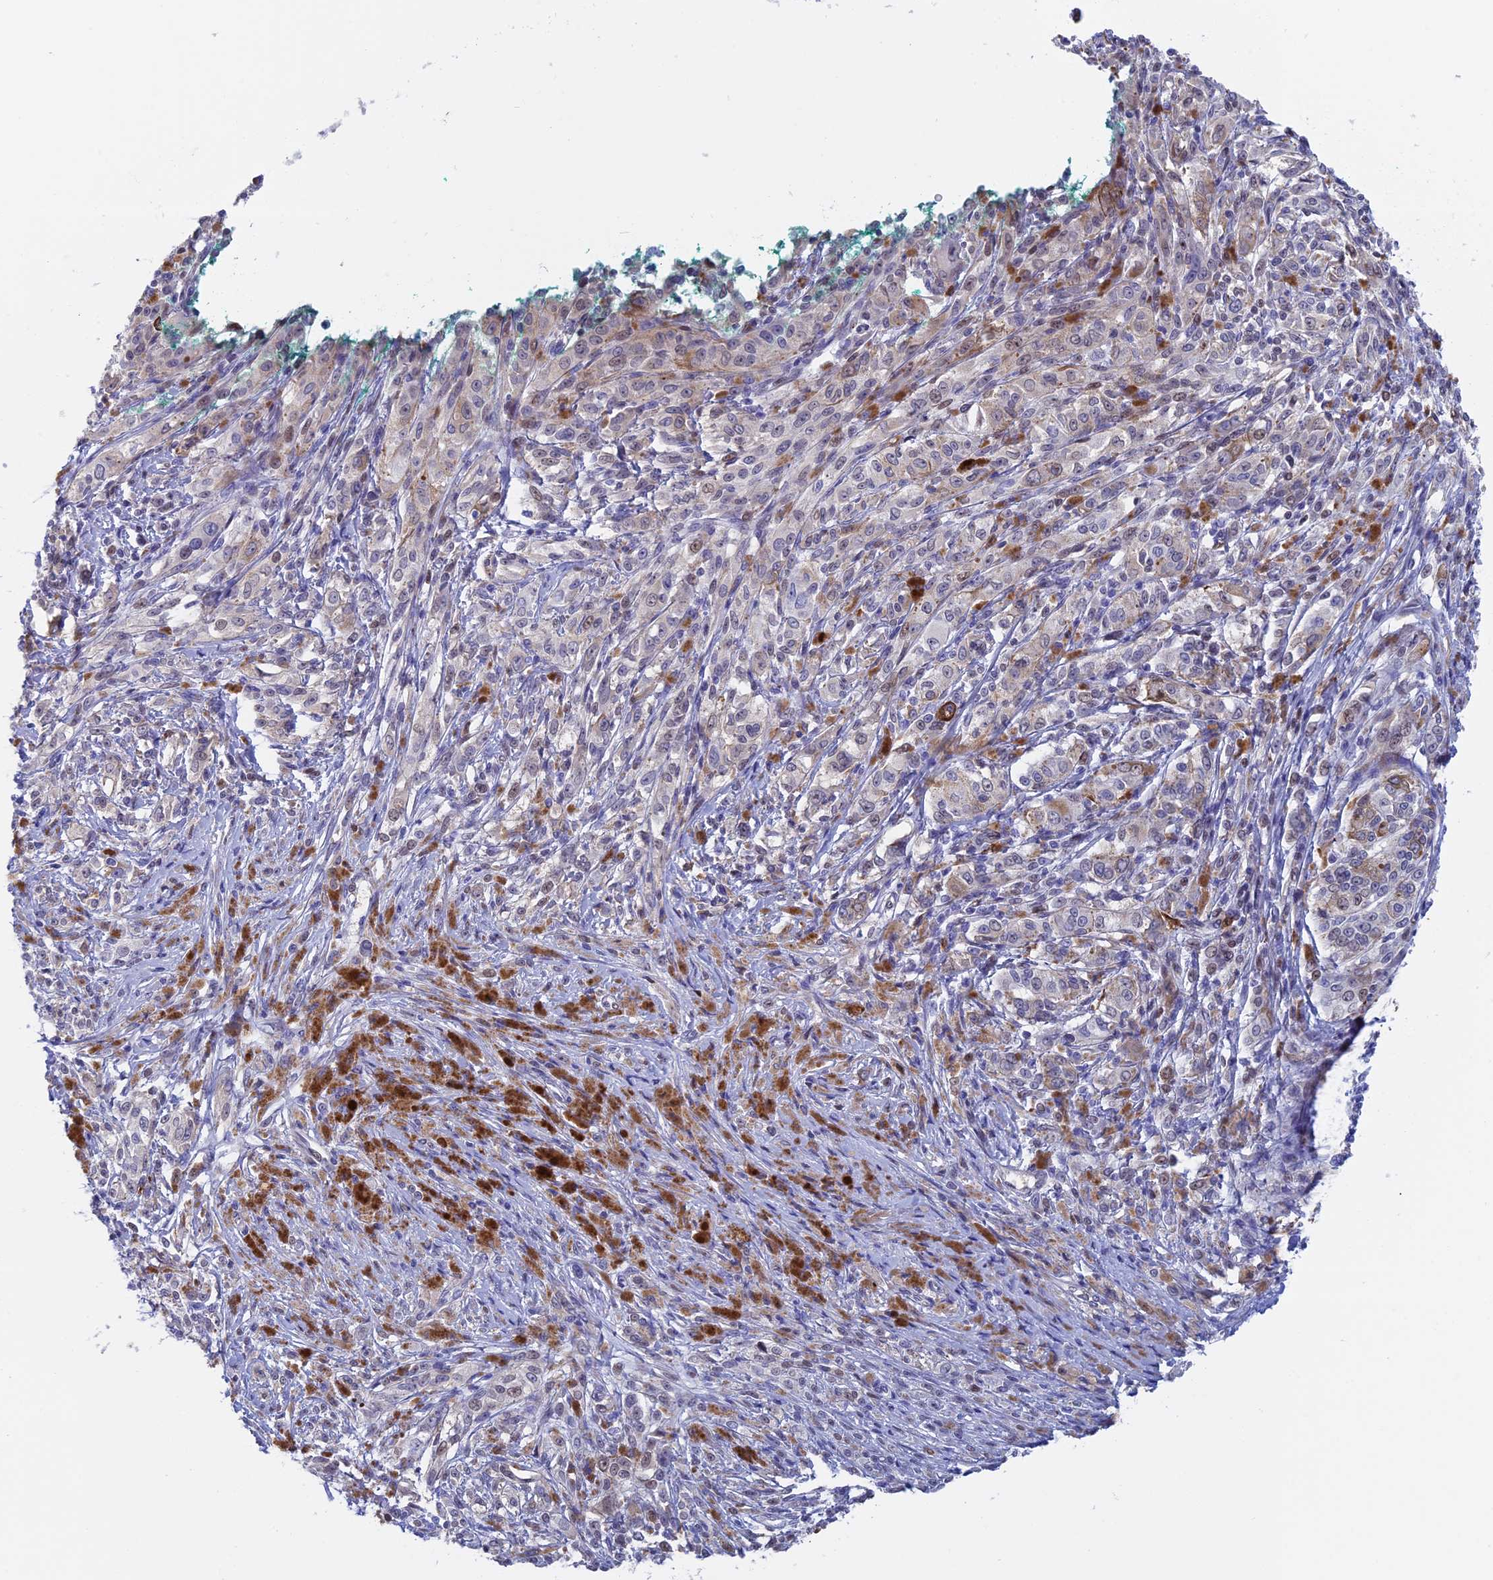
{"staining": {"intensity": "negative", "quantity": "none", "location": "none"}, "tissue": "melanoma", "cell_type": "Tumor cells", "image_type": "cancer", "snomed": [{"axis": "morphology", "description": "Malignant melanoma, NOS"}, {"axis": "topography", "description": "Skin"}], "caption": "A histopathology image of melanoma stained for a protein exhibits no brown staining in tumor cells. (Stains: DAB IHC with hematoxylin counter stain, Microscopy: brightfield microscopy at high magnification).", "gene": "SLC26A1", "patient": {"sex": "female", "age": 52}}